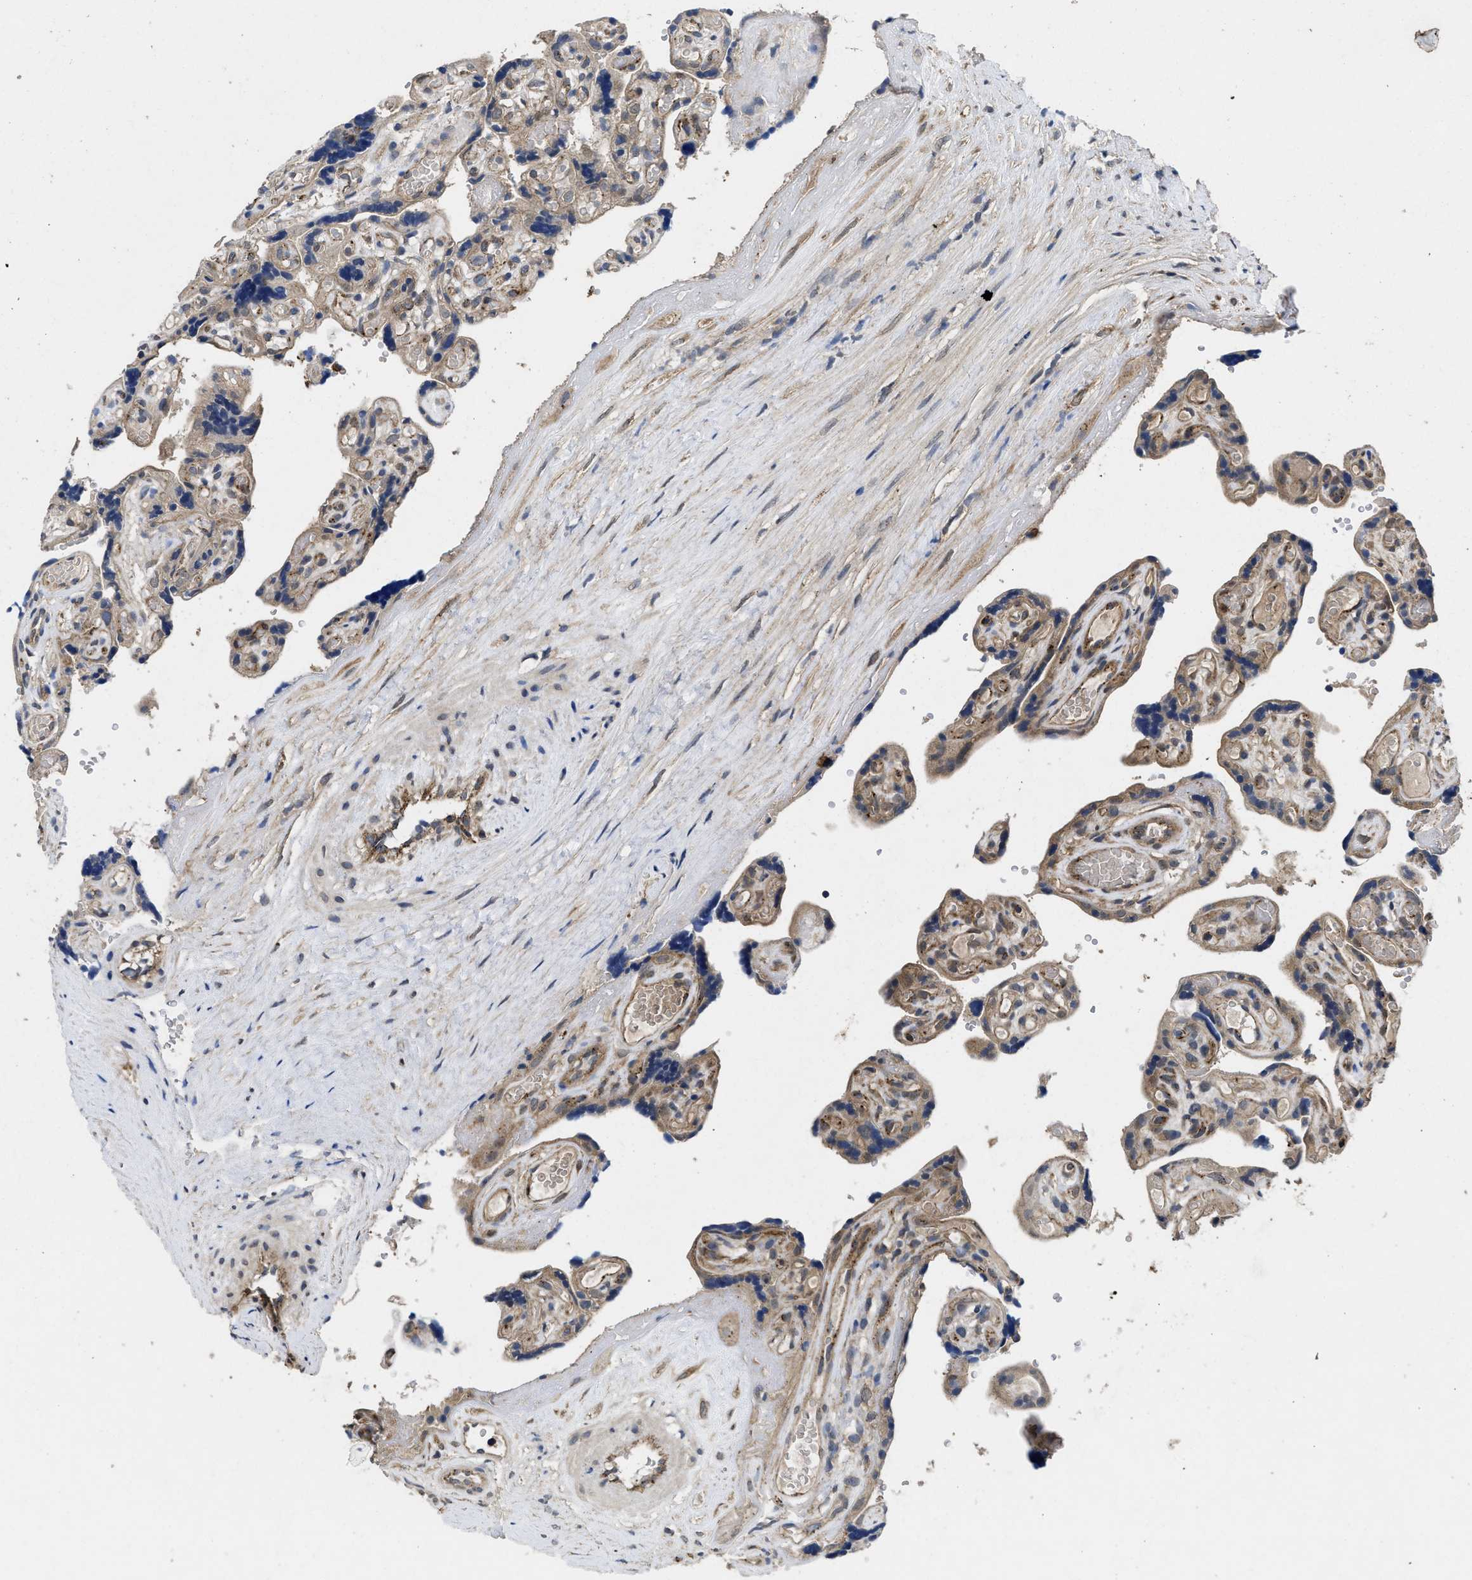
{"staining": {"intensity": "moderate", "quantity": ">75%", "location": "cytoplasmic/membranous"}, "tissue": "placenta", "cell_type": "Decidual cells", "image_type": "normal", "snomed": [{"axis": "morphology", "description": "Normal tissue, NOS"}, {"axis": "topography", "description": "Placenta"}], "caption": "Immunohistochemistry (IHC) of normal human placenta displays medium levels of moderate cytoplasmic/membranous staining in approximately >75% of decidual cells.", "gene": "PKD2", "patient": {"sex": "female", "age": 30}}